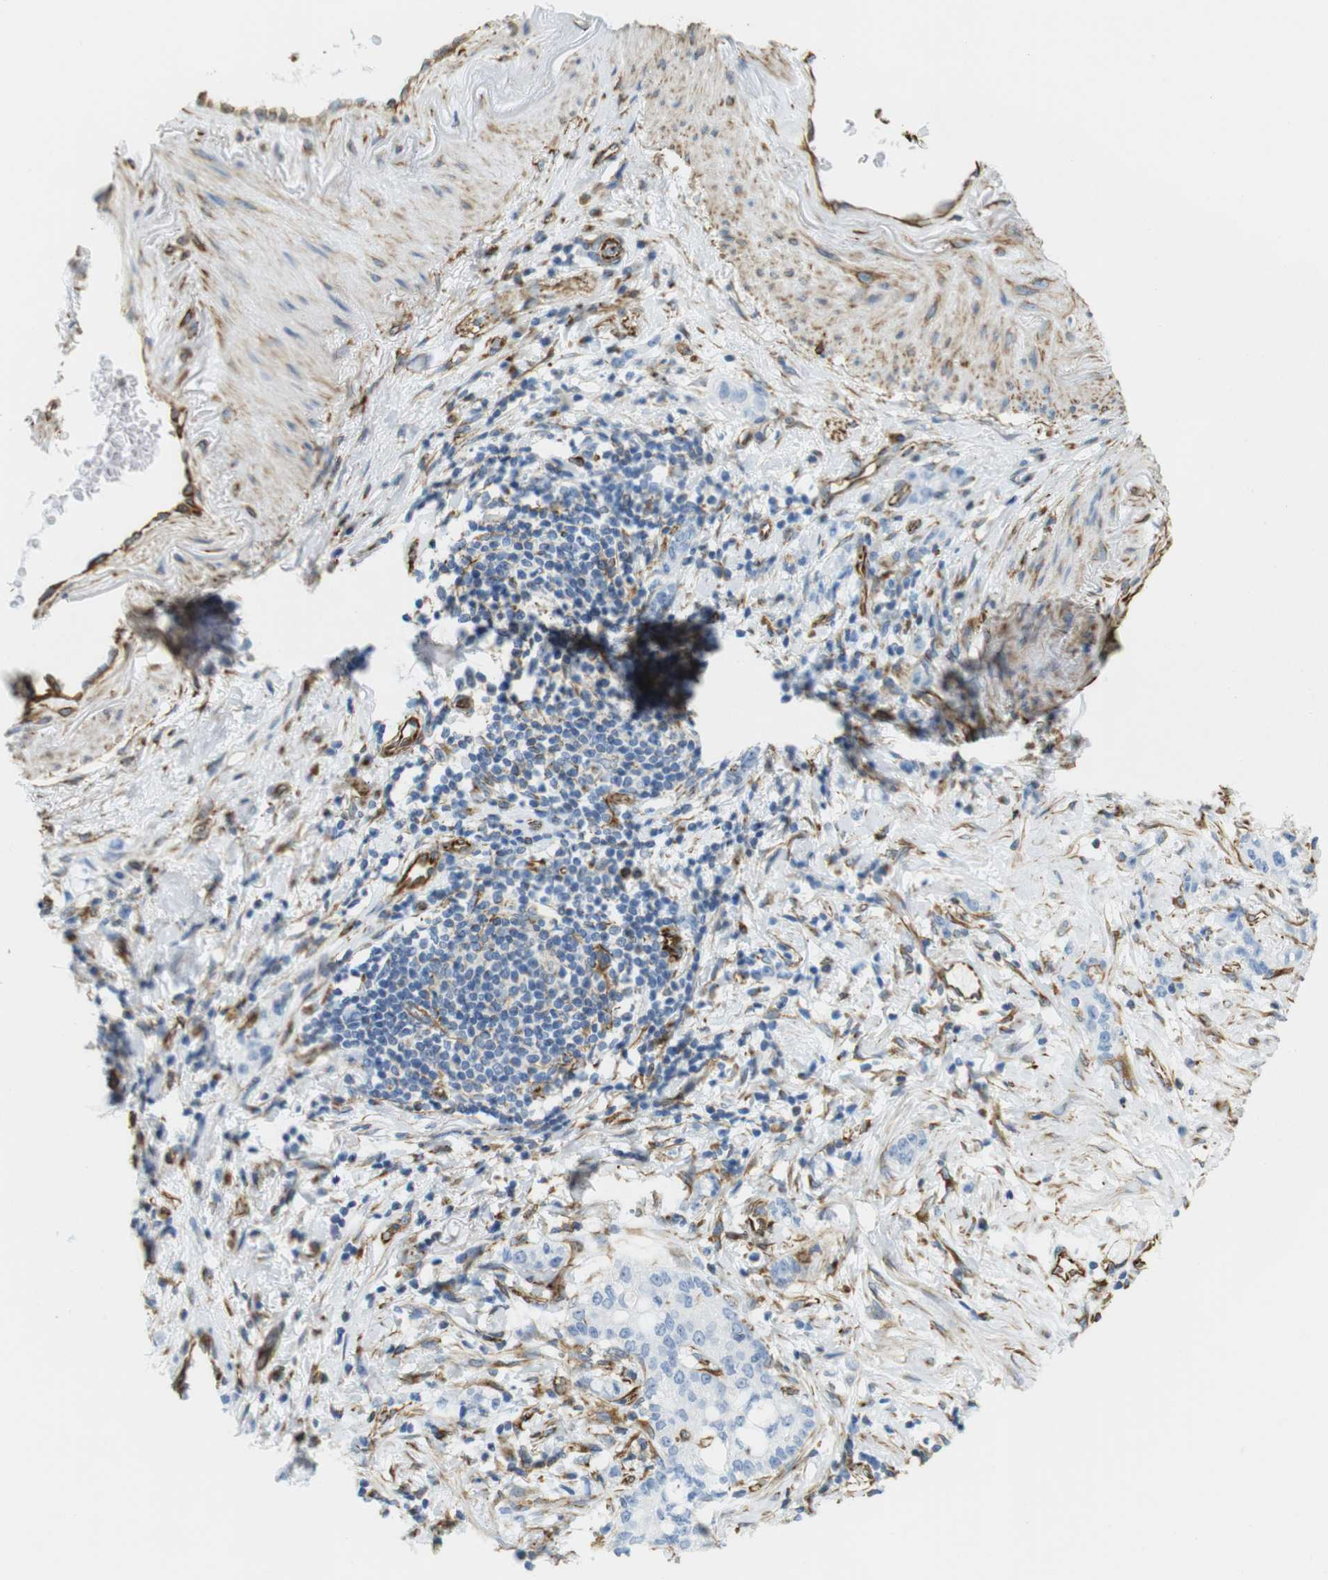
{"staining": {"intensity": "negative", "quantity": "none", "location": "none"}, "tissue": "stomach cancer", "cell_type": "Tumor cells", "image_type": "cancer", "snomed": [{"axis": "morphology", "description": "Adenocarcinoma, NOS"}, {"axis": "topography", "description": "Stomach, lower"}], "caption": "Immunohistochemistry photomicrograph of neoplastic tissue: adenocarcinoma (stomach) stained with DAB (3,3'-diaminobenzidine) demonstrates no significant protein expression in tumor cells.", "gene": "MS4A10", "patient": {"sex": "male", "age": 88}}